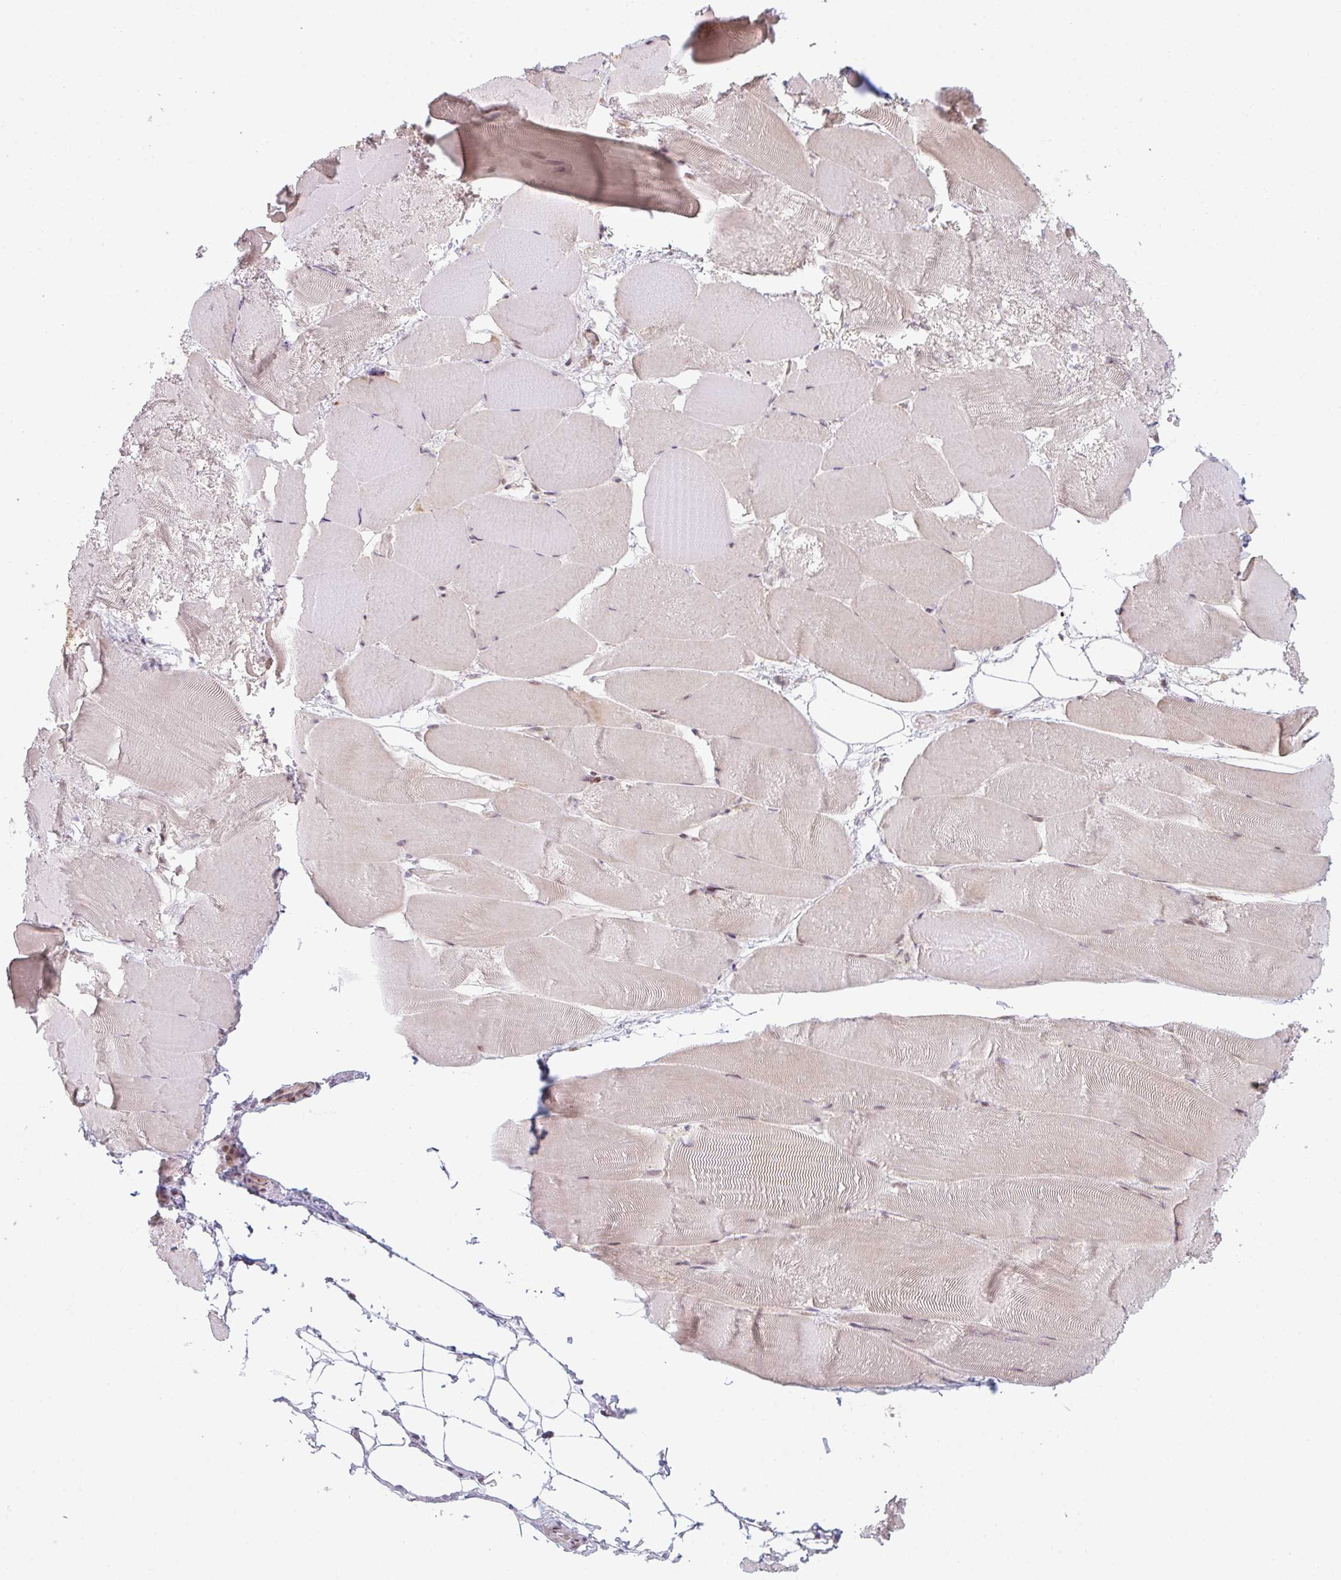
{"staining": {"intensity": "weak", "quantity": "<25%", "location": "cytoplasmic/membranous"}, "tissue": "skeletal muscle", "cell_type": "Myocytes", "image_type": "normal", "snomed": [{"axis": "morphology", "description": "Normal tissue, NOS"}, {"axis": "topography", "description": "Skeletal muscle"}], "caption": "Immunohistochemistry photomicrograph of normal skeletal muscle stained for a protein (brown), which exhibits no positivity in myocytes.", "gene": "TMEM237", "patient": {"sex": "female", "age": 64}}